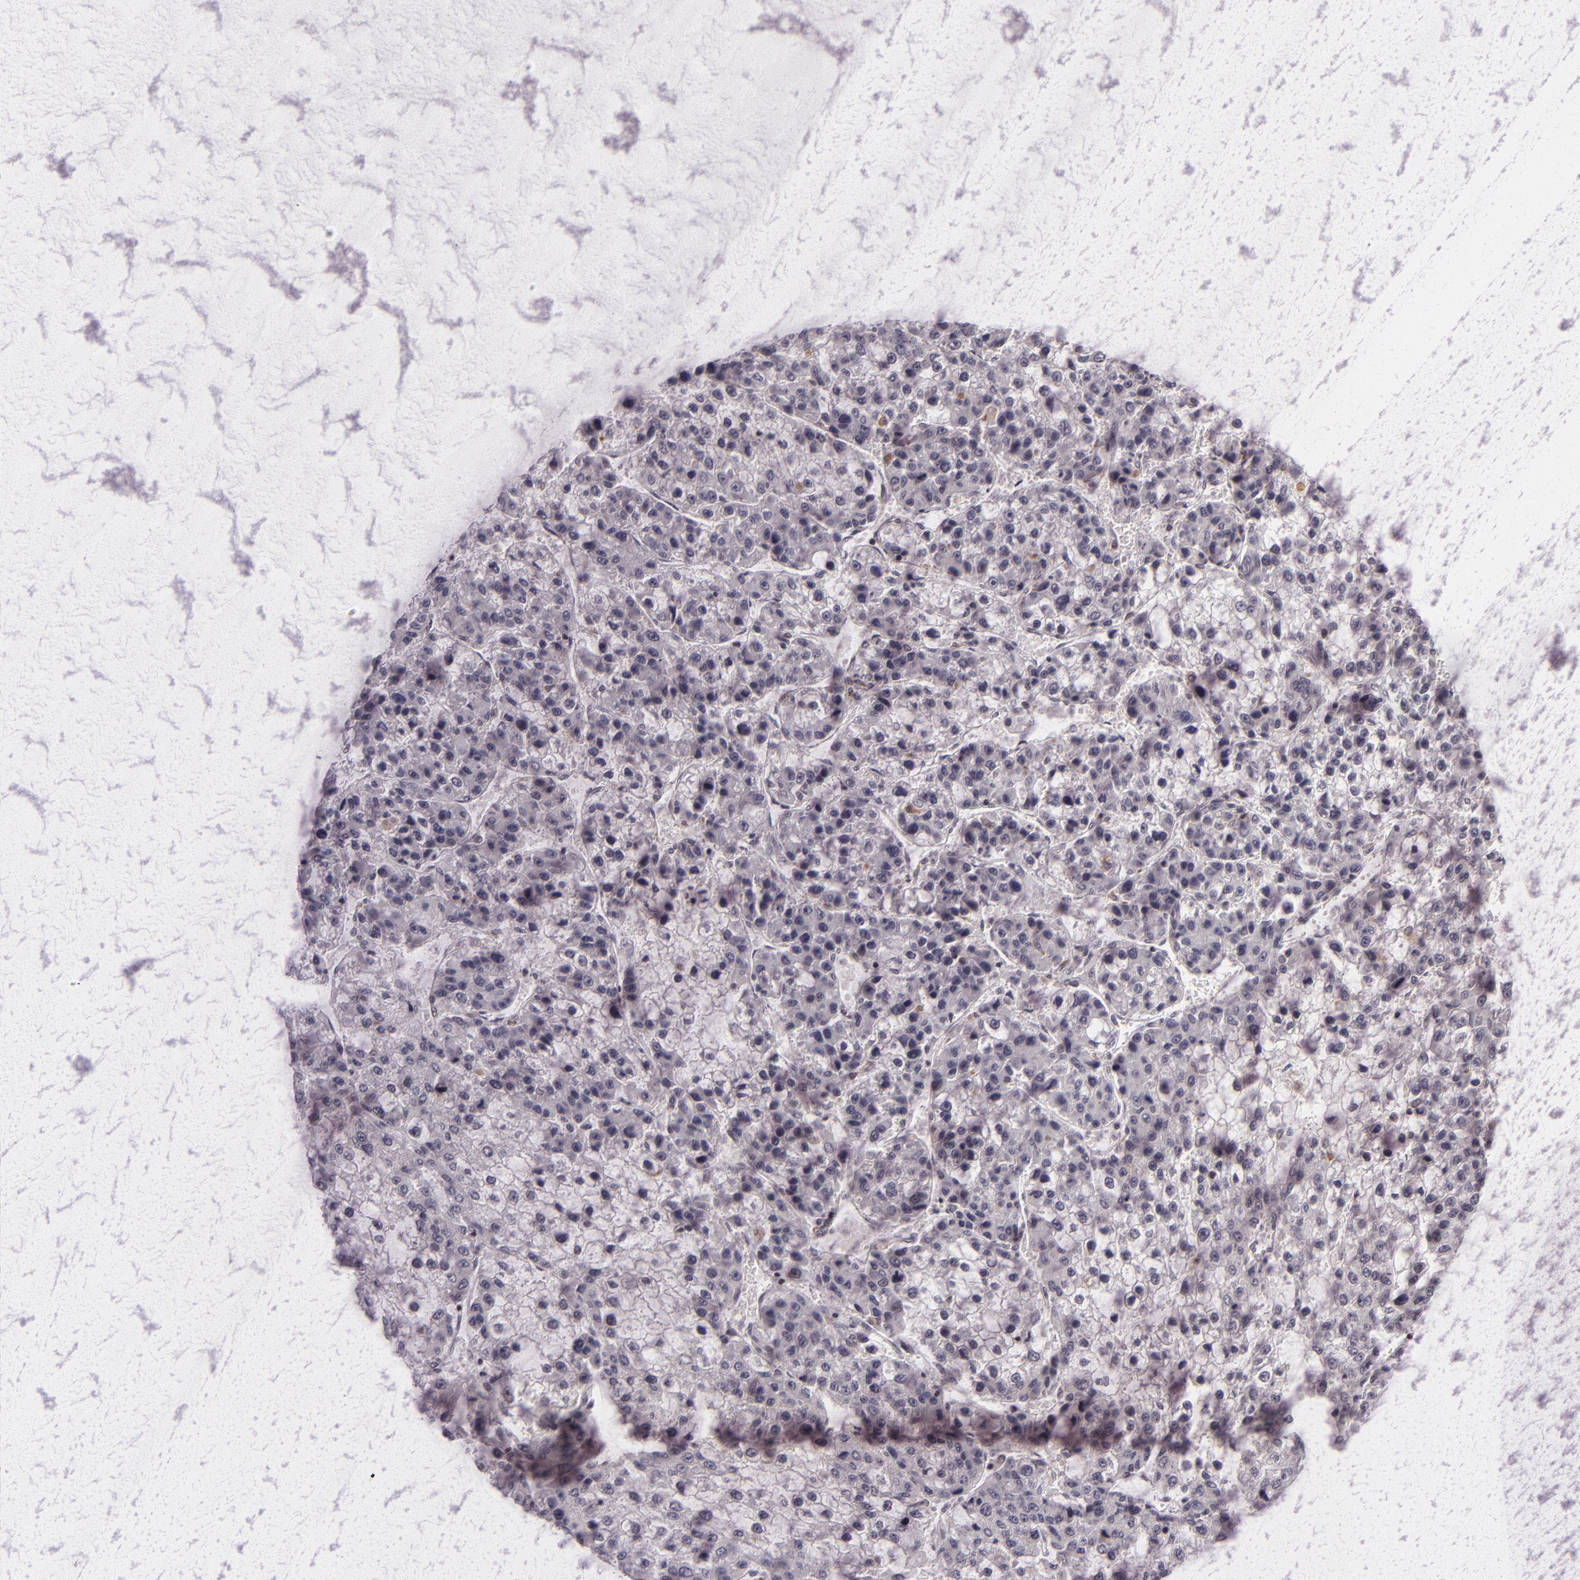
{"staining": {"intensity": "negative", "quantity": "none", "location": "none"}, "tissue": "liver cancer", "cell_type": "Tumor cells", "image_type": "cancer", "snomed": [{"axis": "morphology", "description": "Carcinoma, Hepatocellular, NOS"}, {"axis": "topography", "description": "Liver"}], "caption": "This histopathology image is of liver cancer (hepatocellular carcinoma) stained with immunohistochemistry (IHC) to label a protein in brown with the nuclei are counter-stained blue. There is no positivity in tumor cells.", "gene": "ZFX", "patient": {"sex": "female", "age": 66}}